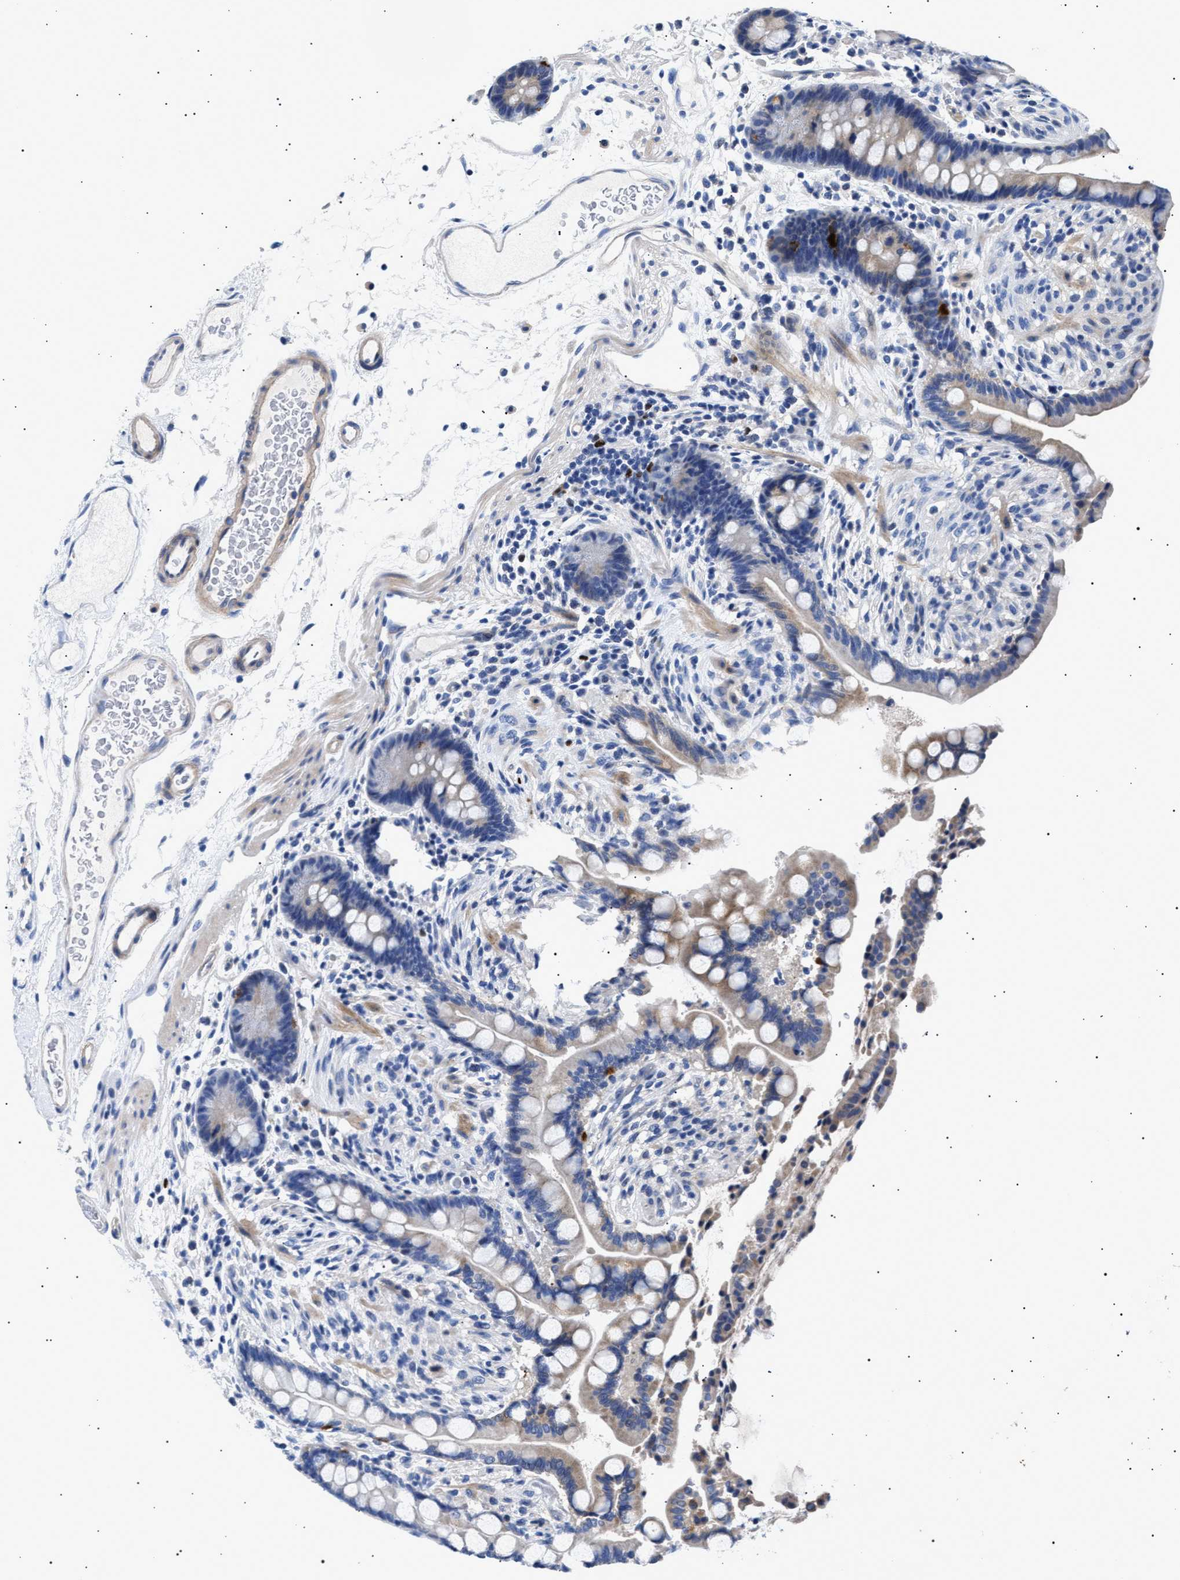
{"staining": {"intensity": "weak", "quantity": ">75%", "location": "cytoplasmic/membranous"}, "tissue": "colon", "cell_type": "Endothelial cells", "image_type": "normal", "snomed": [{"axis": "morphology", "description": "Normal tissue, NOS"}, {"axis": "topography", "description": "Colon"}], "caption": "Unremarkable colon shows weak cytoplasmic/membranous expression in about >75% of endothelial cells.", "gene": "HEMGN", "patient": {"sex": "male", "age": 73}}